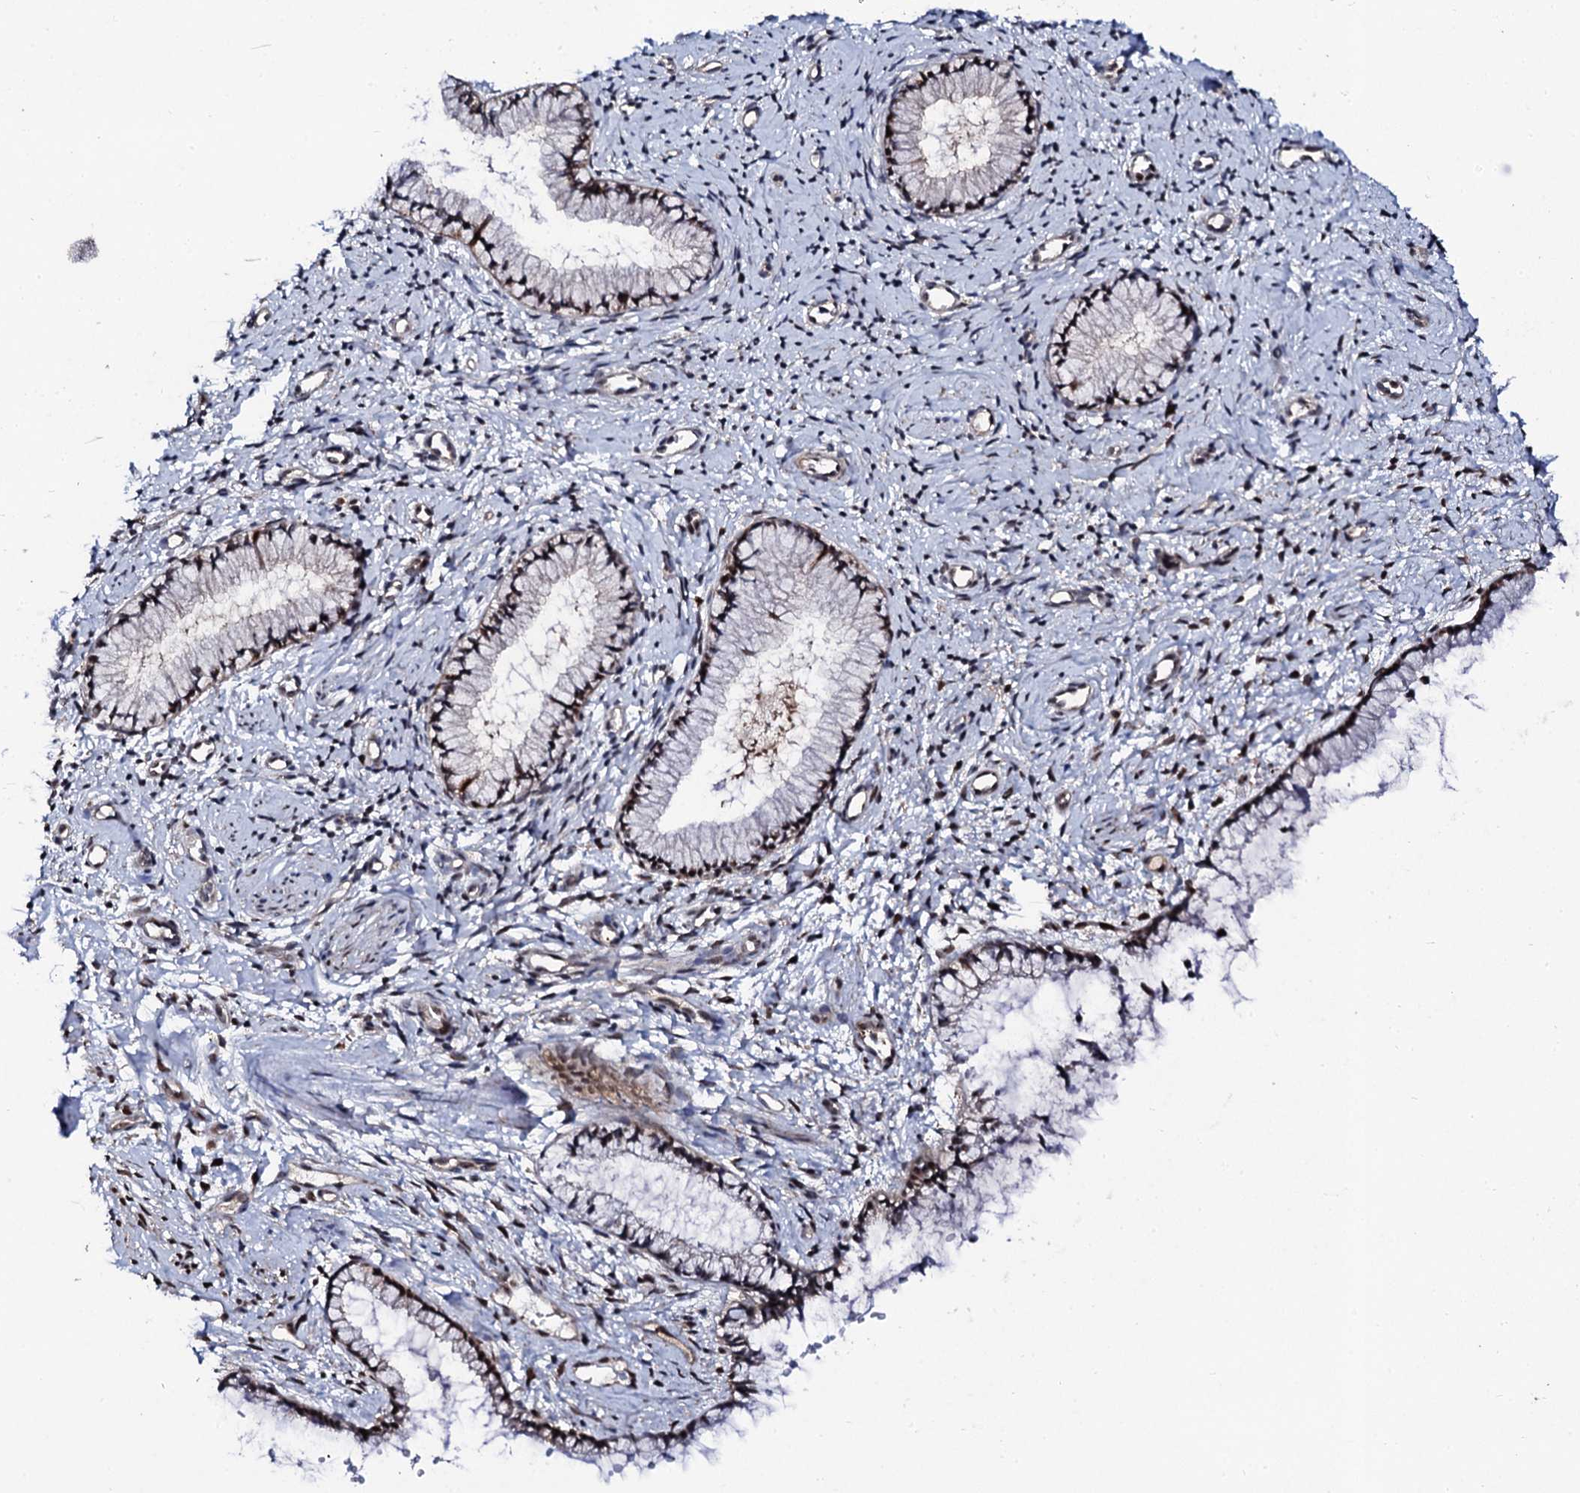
{"staining": {"intensity": "strong", "quantity": ">75%", "location": "cytoplasmic/membranous,nuclear"}, "tissue": "cervix", "cell_type": "Glandular cells", "image_type": "normal", "snomed": [{"axis": "morphology", "description": "Normal tissue, NOS"}, {"axis": "topography", "description": "Cervix"}], "caption": "Protein staining of benign cervix demonstrates strong cytoplasmic/membranous,nuclear staining in about >75% of glandular cells.", "gene": "CSTF3", "patient": {"sex": "female", "age": 57}}